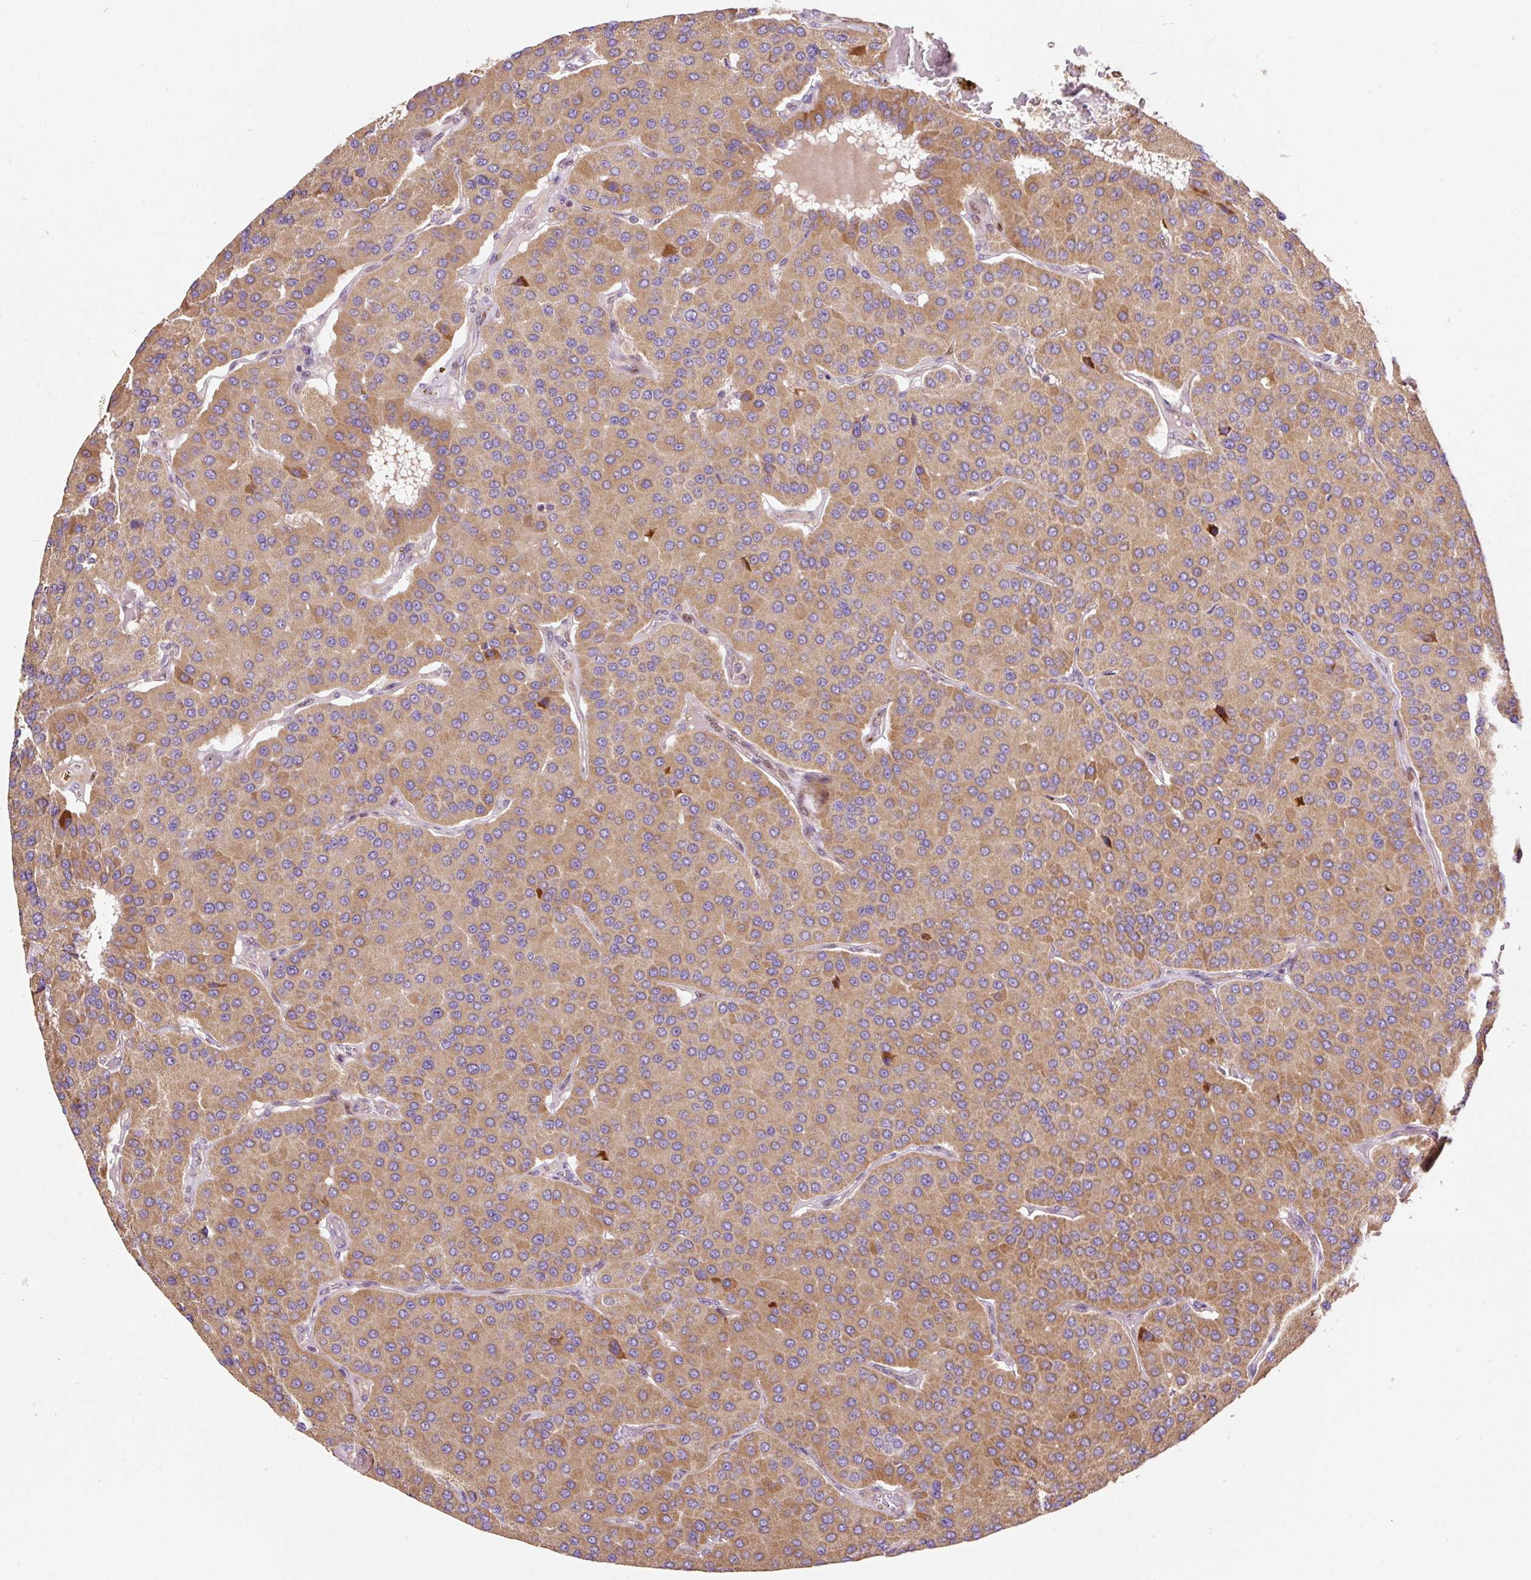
{"staining": {"intensity": "moderate", "quantity": ">75%", "location": "cytoplasmic/membranous"}, "tissue": "parathyroid gland", "cell_type": "Glandular cells", "image_type": "normal", "snomed": [{"axis": "morphology", "description": "Normal tissue, NOS"}, {"axis": "morphology", "description": "Adenoma, NOS"}, {"axis": "topography", "description": "Parathyroid gland"}], "caption": "This is a histology image of immunohistochemistry (IHC) staining of benign parathyroid gland, which shows moderate positivity in the cytoplasmic/membranous of glandular cells.", "gene": "BOLA3", "patient": {"sex": "female", "age": 86}}